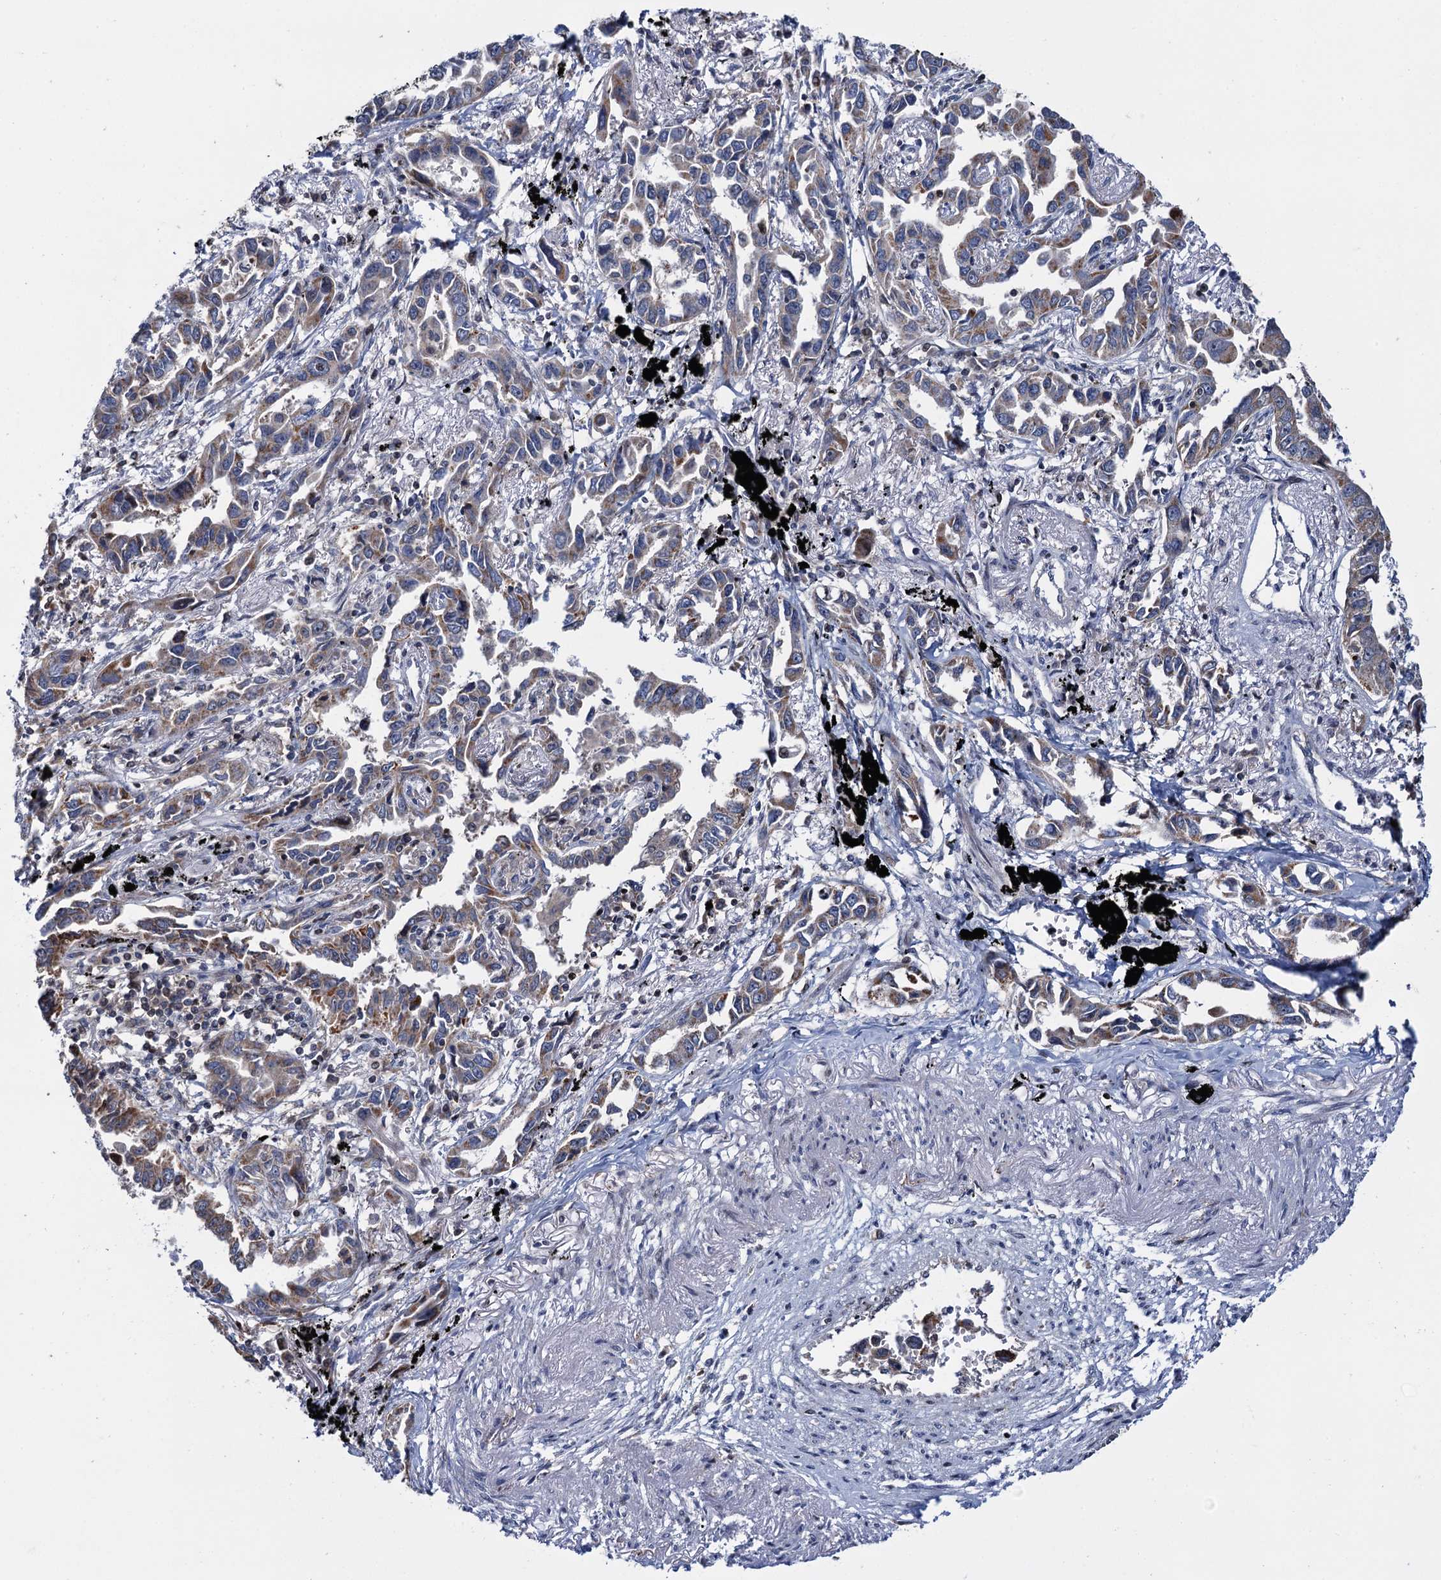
{"staining": {"intensity": "moderate", "quantity": "25%-75%", "location": "cytoplasmic/membranous"}, "tissue": "lung cancer", "cell_type": "Tumor cells", "image_type": "cancer", "snomed": [{"axis": "morphology", "description": "Adenocarcinoma, NOS"}, {"axis": "topography", "description": "Lung"}], "caption": "This is a histology image of immunohistochemistry staining of lung cancer (adenocarcinoma), which shows moderate positivity in the cytoplasmic/membranous of tumor cells.", "gene": "CCDC102A", "patient": {"sex": "male", "age": 67}}